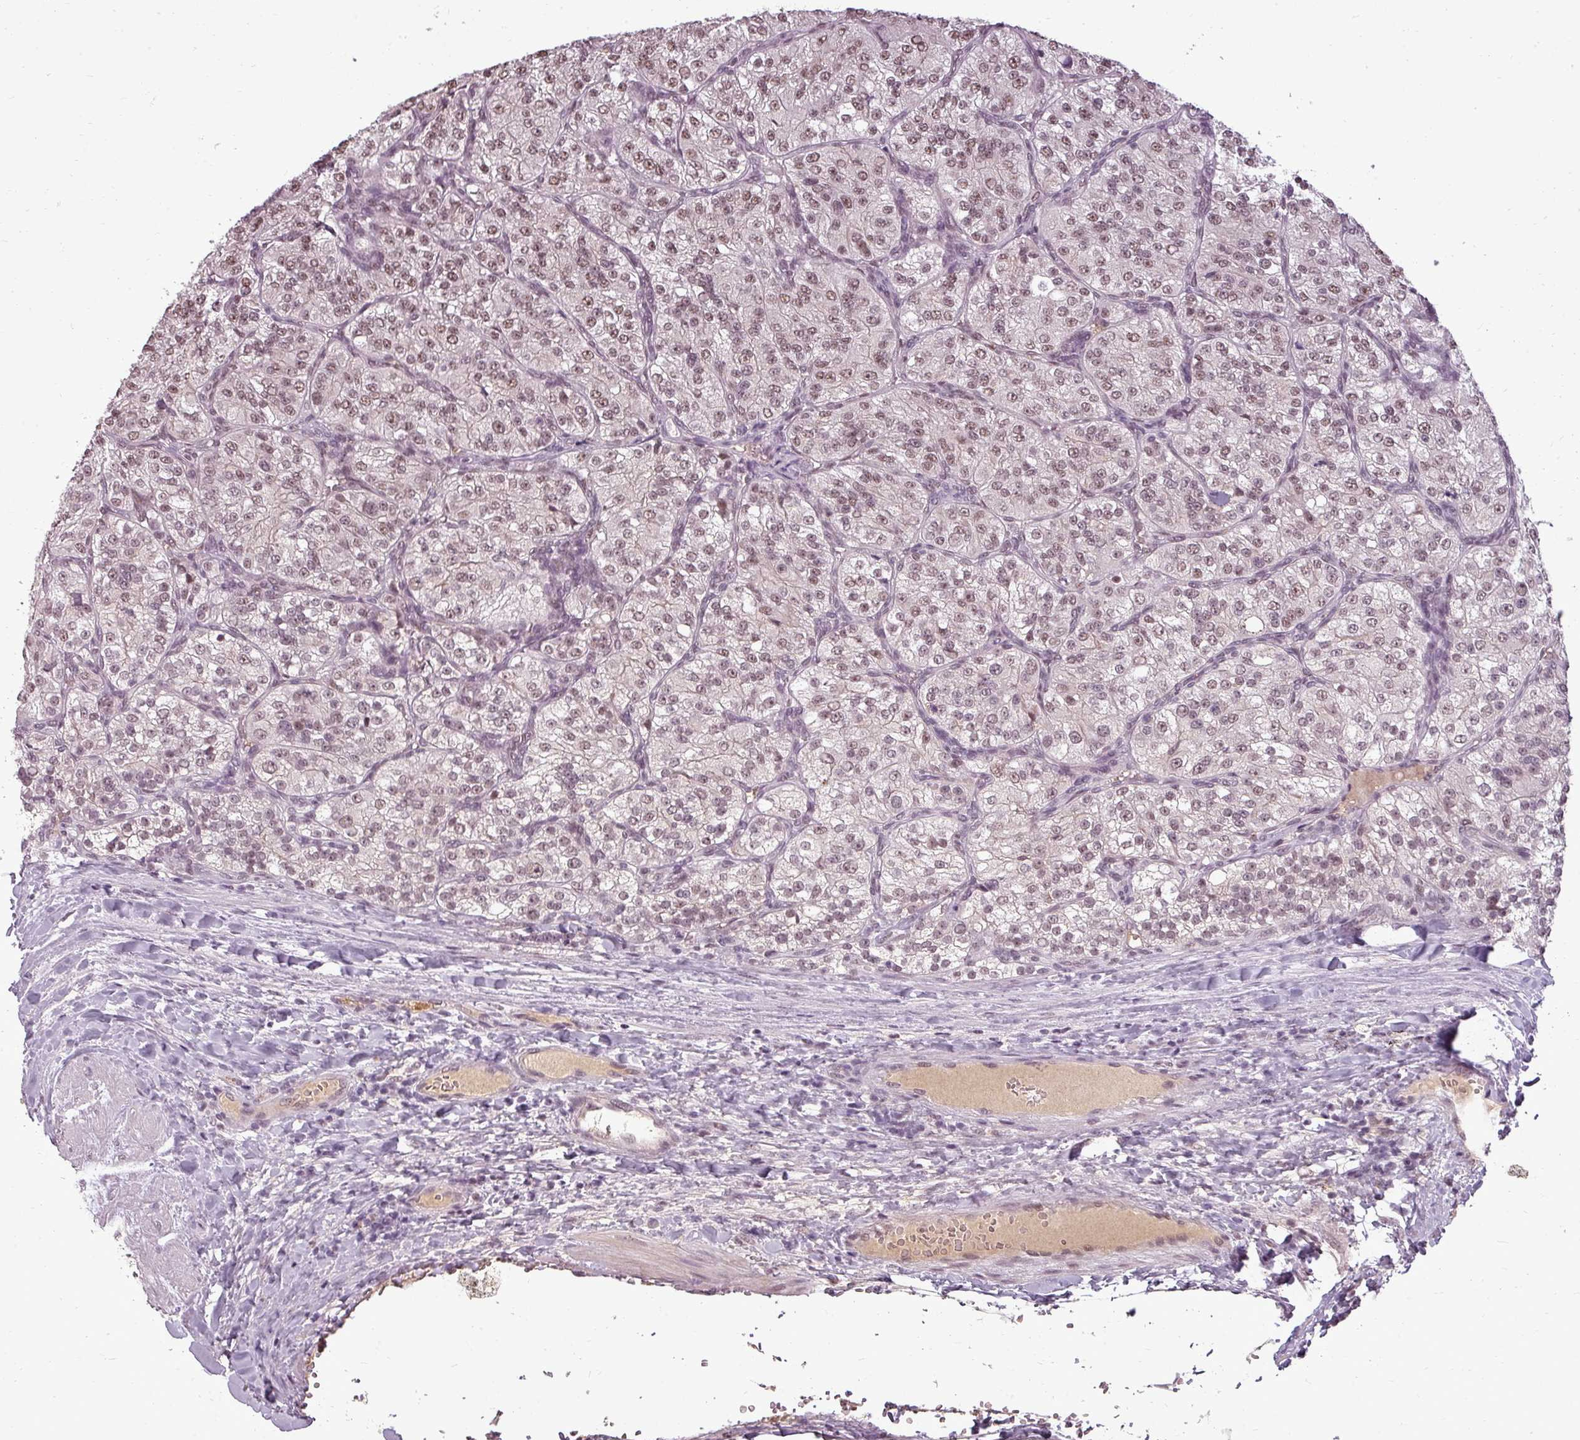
{"staining": {"intensity": "moderate", "quantity": ">75%", "location": "nuclear"}, "tissue": "renal cancer", "cell_type": "Tumor cells", "image_type": "cancer", "snomed": [{"axis": "morphology", "description": "Adenocarcinoma, NOS"}, {"axis": "topography", "description": "Kidney"}], "caption": "About >75% of tumor cells in renal cancer reveal moderate nuclear protein expression as visualized by brown immunohistochemical staining.", "gene": "BCAS3", "patient": {"sex": "female", "age": 63}}